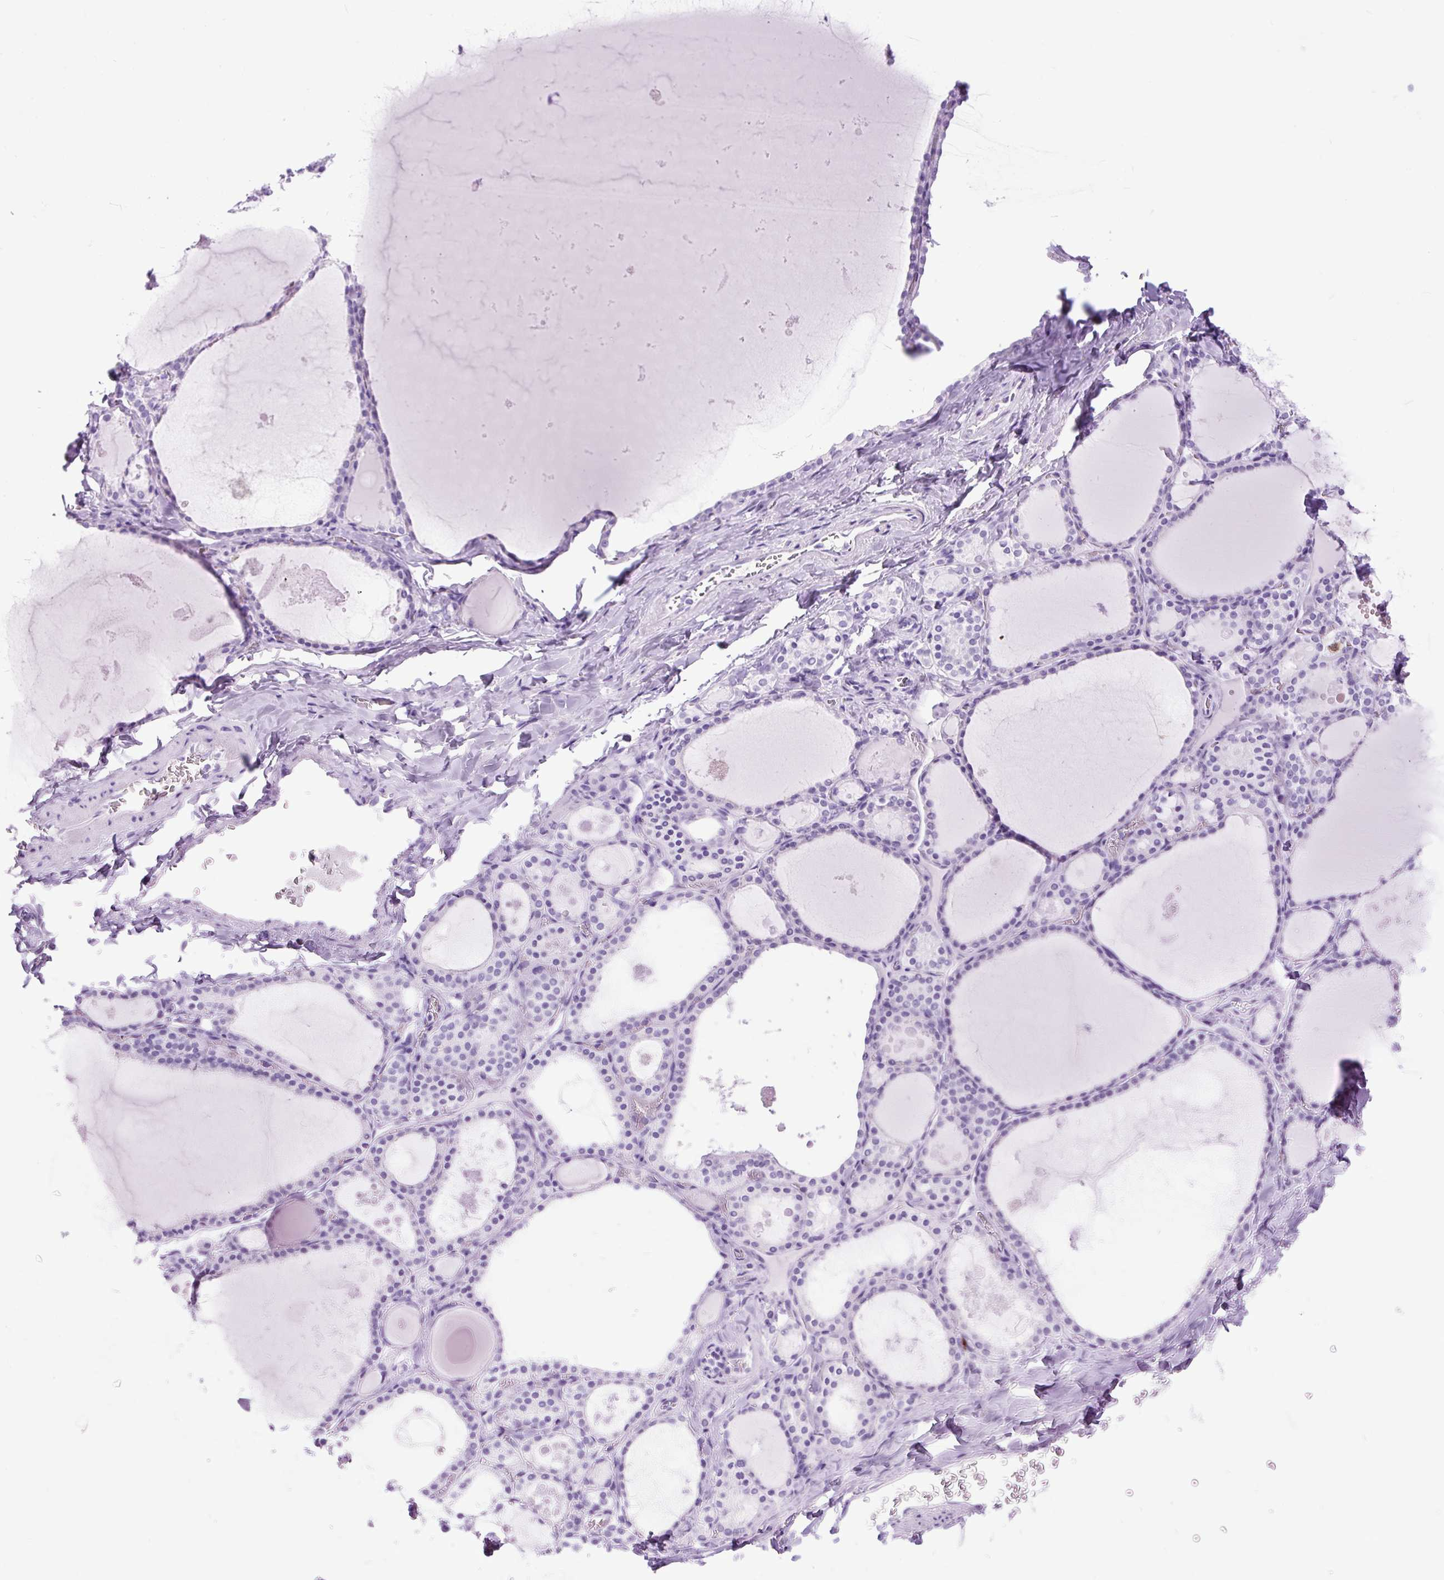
{"staining": {"intensity": "negative", "quantity": "none", "location": "none"}, "tissue": "thyroid gland", "cell_type": "Glandular cells", "image_type": "normal", "snomed": [{"axis": "morphology", "description": "Normal tissue, NOS"}, {"axis": "topography", "description": "Thyroid gland"}], "caption": "Immunohistochemistry (IHC) image of normal human thyroid gland stained for a protein (brown), which demonstrates no staining in glandular cells.", "gene": "RACGAP1", "patient": {"sex": "male", "age": 56}}